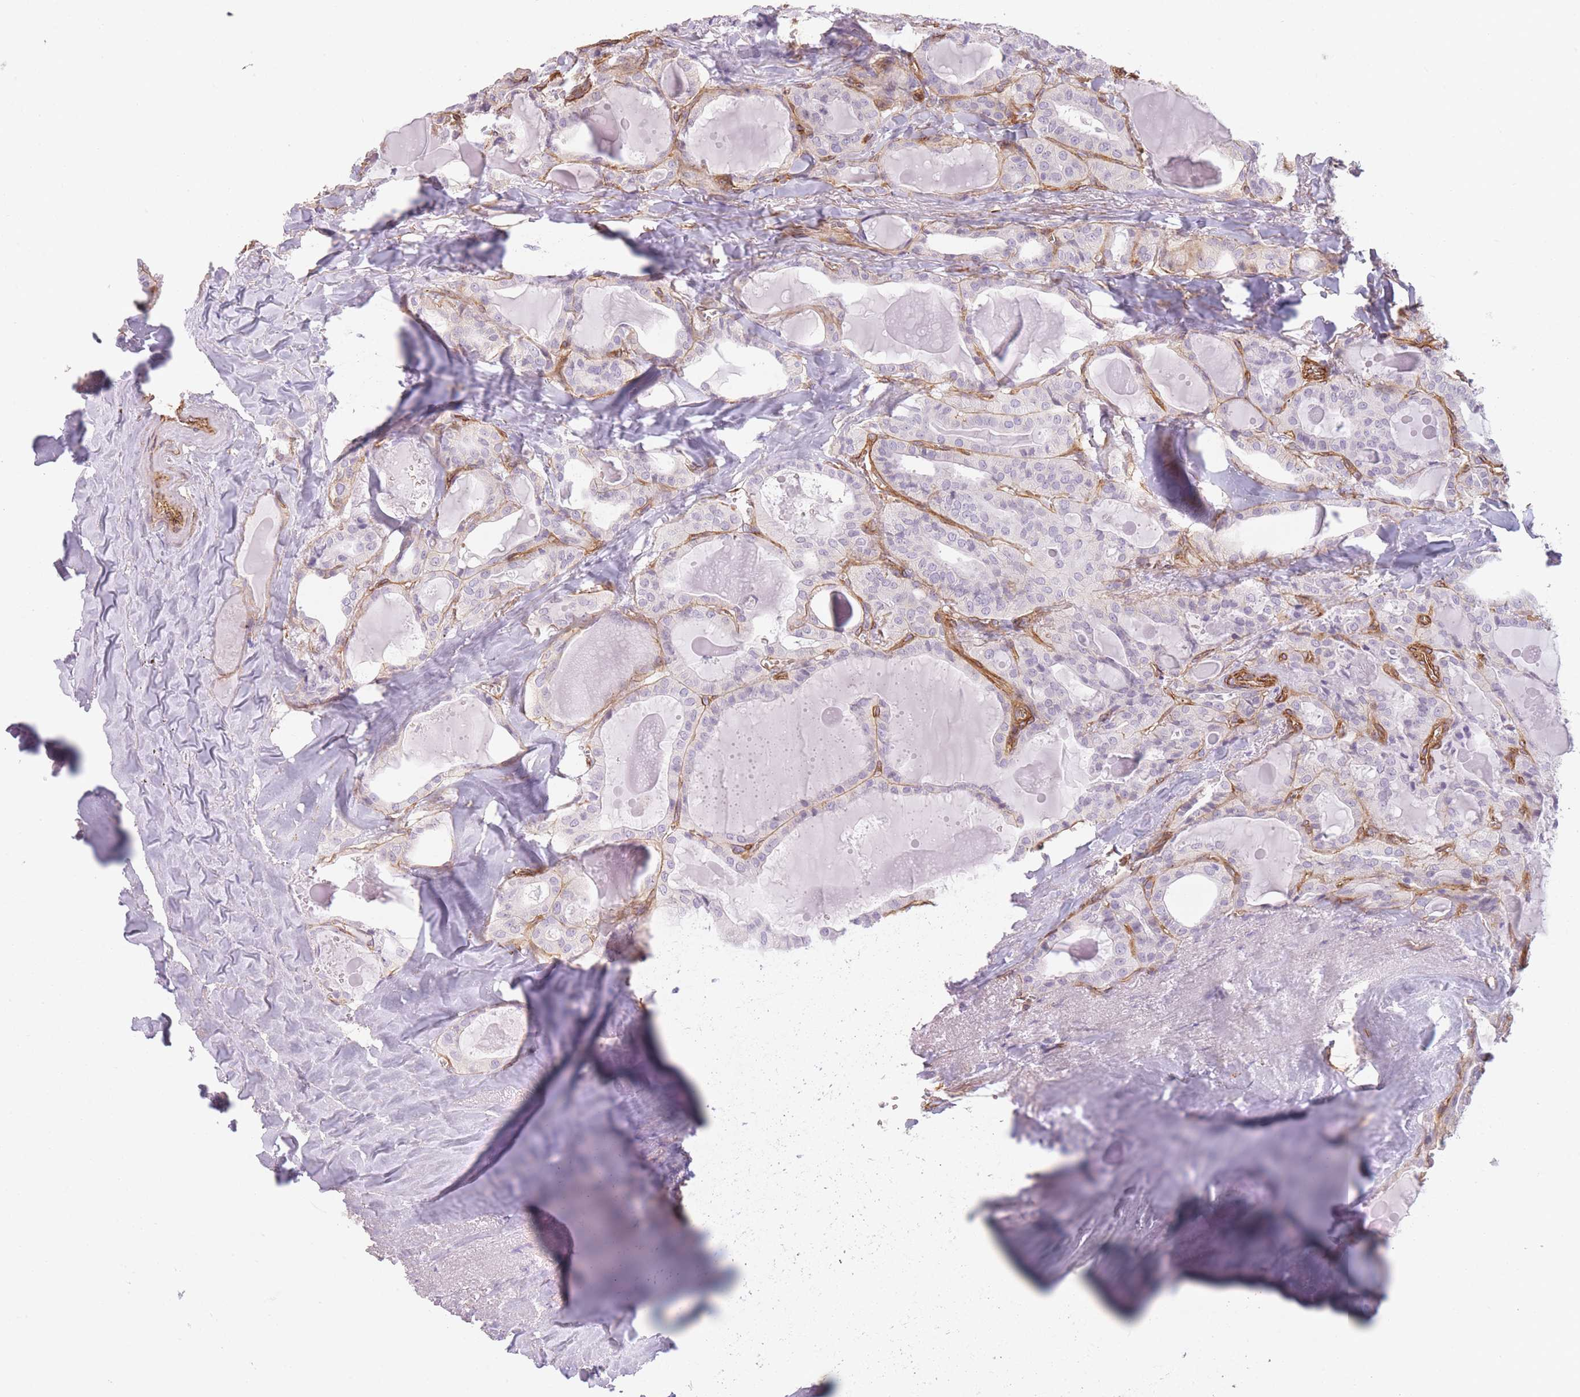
{"staining": {"intensity": "negative", "quantity": "none", "location": "none"}, "tissue": "thyroid cancer", "cell_type": "Tumor cells", "image_type": "cancer", "snomed": [{"axis": "morphology", "description": "Papillary adenocarcinoma, NOS"}, {"axis": "topography", "description": "Thyroid gland"}], "caption": "This is an immunohistochemistry (IHC) micrograph of thyroid papillary adenocarcinoma. There is no staining in tumor cells.", "gene": "OR6B3", "patient": {"sex": "male", "age": 52}}